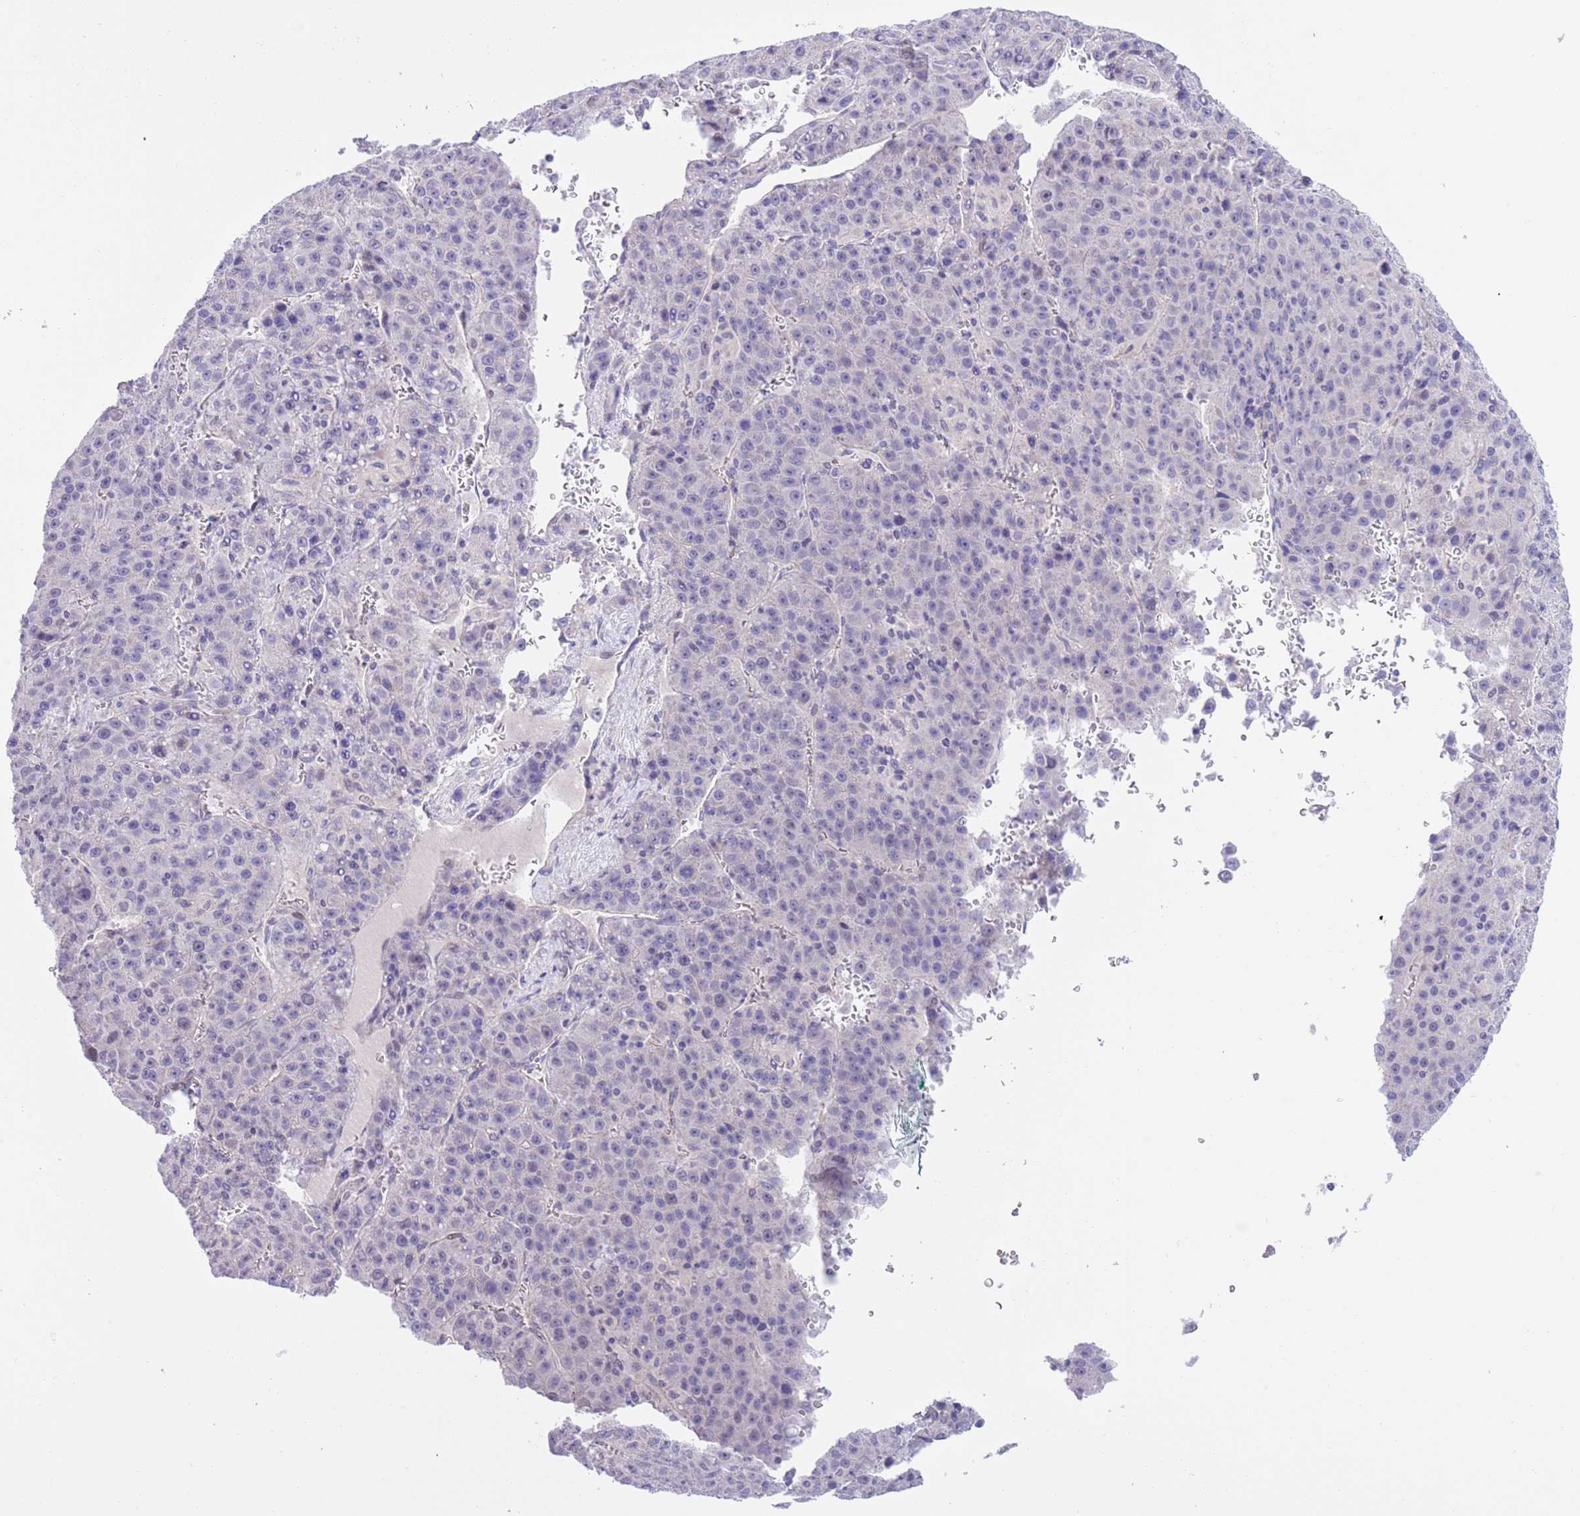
{"staining": {"intensity": "negative", "quantity": "none", "location": "none"}, "tissue": "liver cancer", "cell_type": "Tumor cells", "image_type": "cancer", "snomed": [{"axis": "morphology", "description": "Carcinoma, Hepatocellular, NOS"}, {"axis": "topography", "description": "Liver"}], "caption": "Immunohistochemical staining of human hepatocellular carcinoma (liver) shows no significant positivity in tumor cells.", "gene": "NET1", "patient": {"sex": "female", "age": 53}}